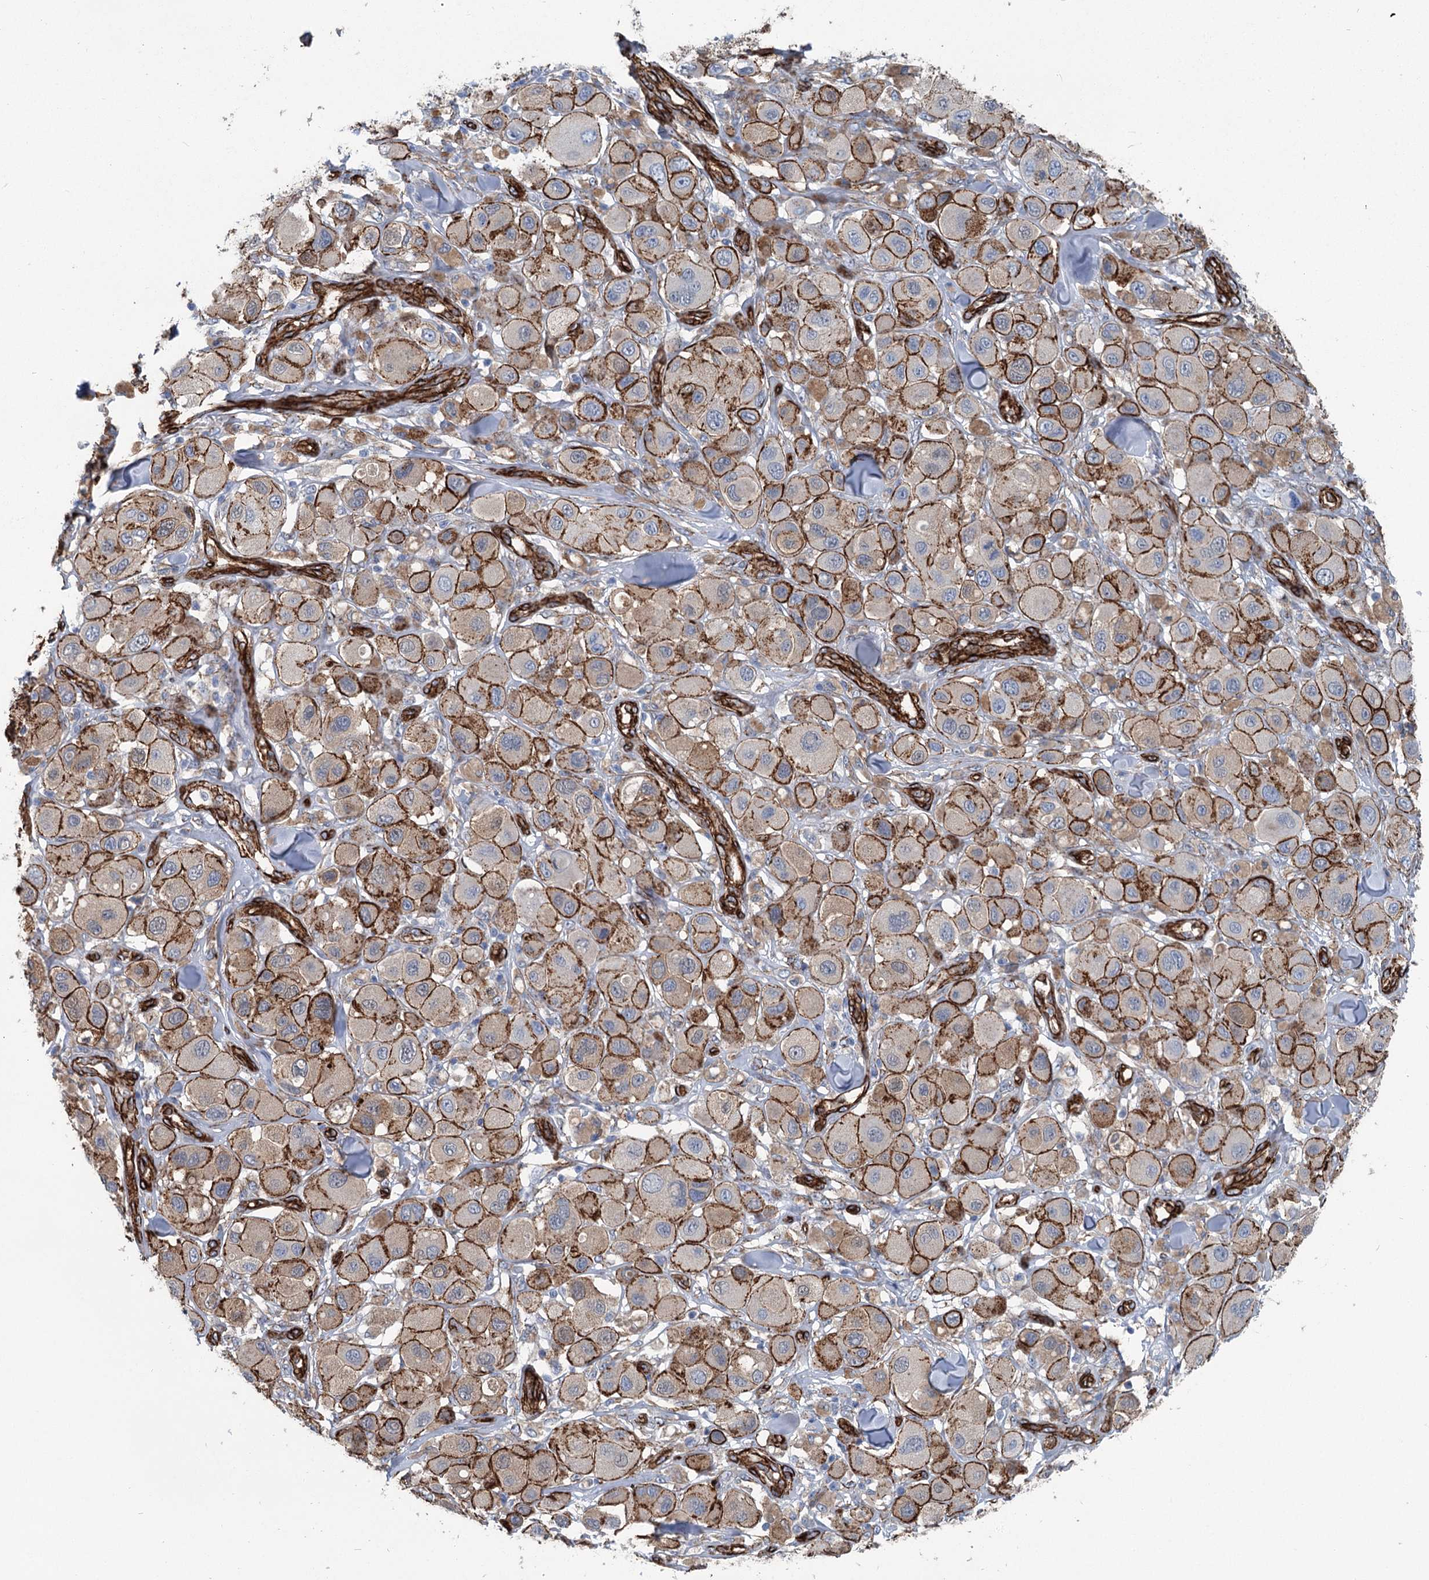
{"staining": {"intensity": "strong", "quantity": ">75%", "location": "cytoplasmic/membranous"}, "tissue": "melanoma", "cell_type": "Tumor cells", "image_type": "cancer", "snomed": [{"axis": "morphology", "description": "Malignant melanoma, Metastatic site"}, {"axis": "topography", "description": "Skin"}], "caption": "Malignant melanoma (metastatic site) stained for a protein (brown) demonstrates strong cytoplasmic/membranous positive expression in about >75% of tumor cells.", "gene": "IQSEC1", "patient": {"sex": "male", "age": 41}}